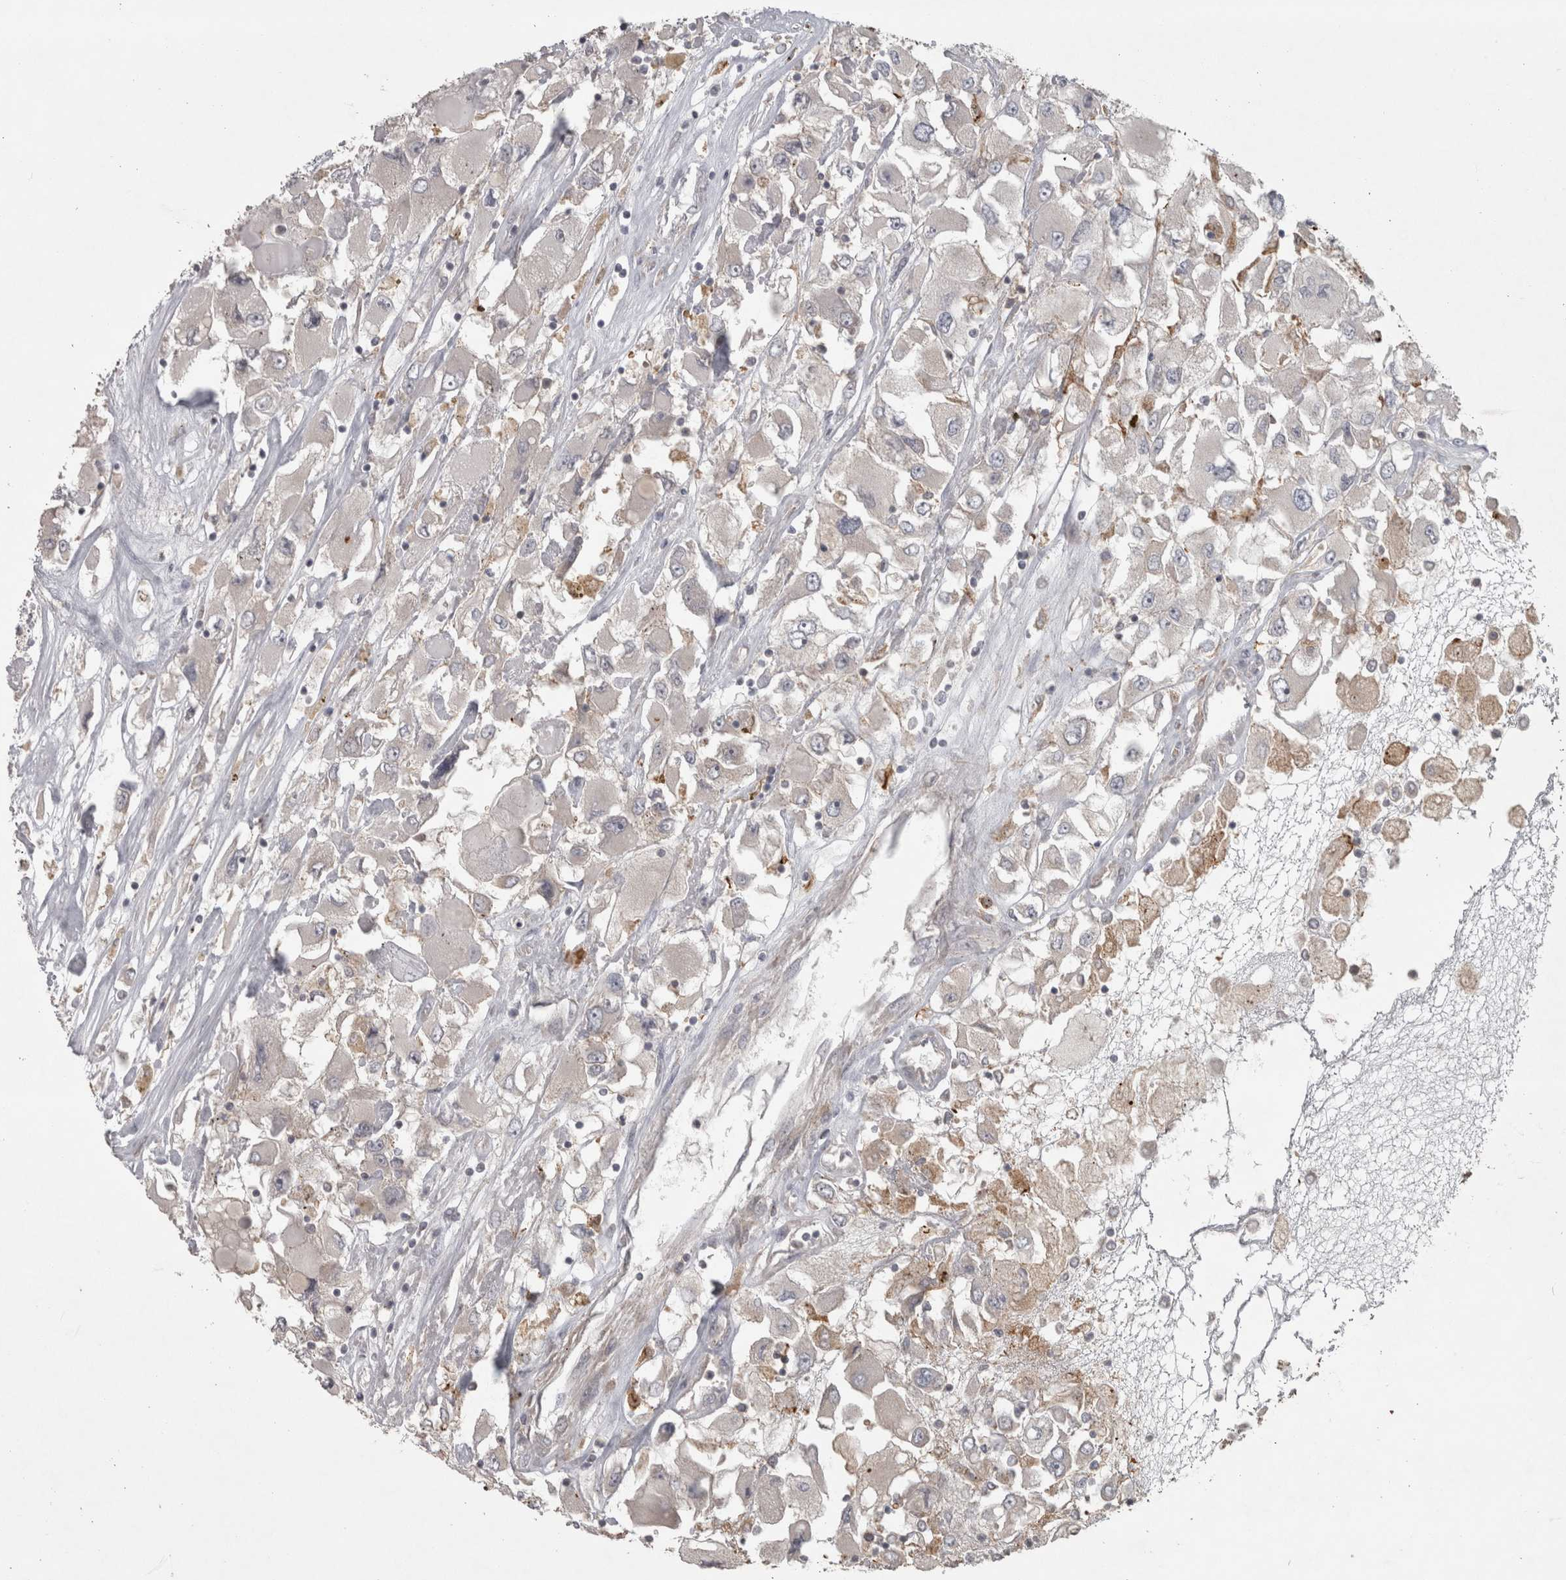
{"staining": {"intensity": "negative", "quantity": "none", "location": "none"}, "tissue": "renal cancer", "cell_type": "Tumor cells", "image_type": "cancer", "snomed": [{"axis": "morphology", "description": "Adenocarcinoma, NOS"}, {"axis": "topography", "description": "Kidney"}], "caption": "There is no significant staining in tumor cells of renal cancer (adenocarcinoma).", "gene": "SLCO5A1", "patient": {"sex": "female", "age": 52}}